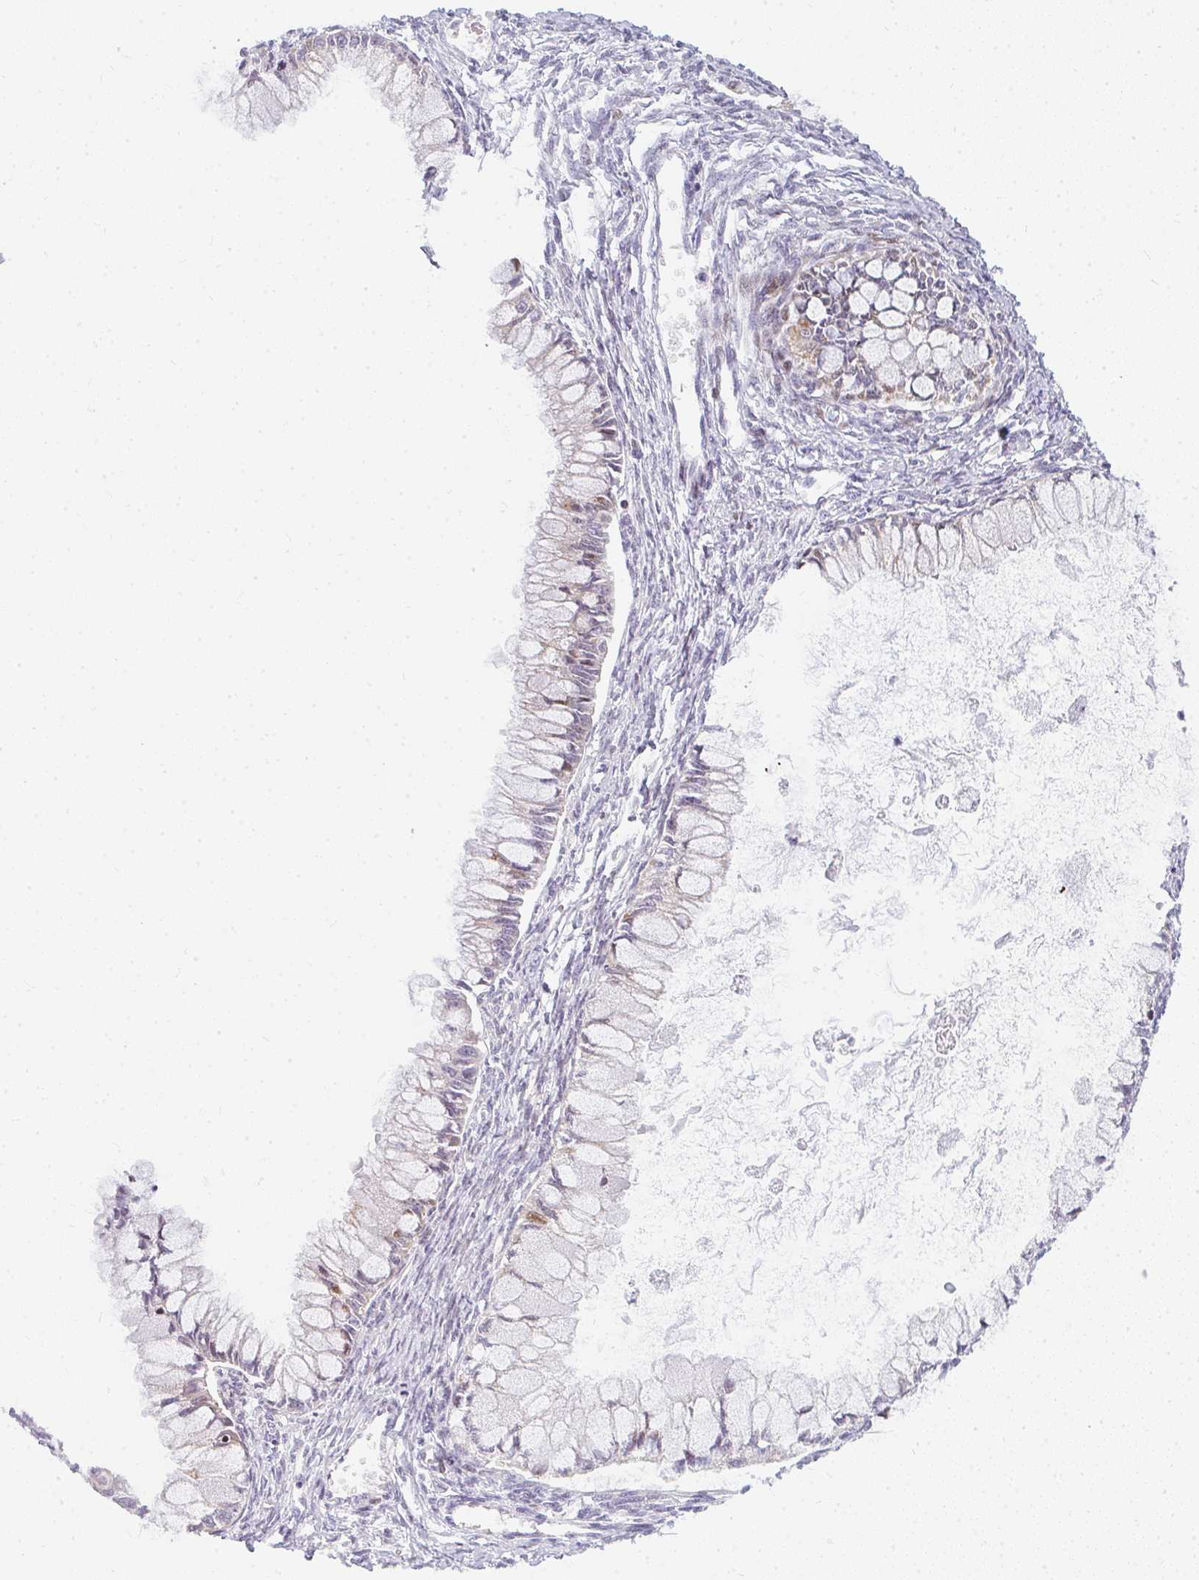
{"staining": {"intensity": "weak", "quantity": "<25%", "location": "cytoplasmic/membranous"}, "tissue": "ovarian cancer", "cell_type": "Tumor cells", "image_type": "cancer", "snomed": [{"axis": "morphology", "description": "Cystadenocarcinoma, mucinous, NOS"}, {"axis": "topography", "description": "Ovary"}], "caption": "DAB (3,3'-diaminobenzidine) immunohistochemical staining of ovarian cancer shows no significant positivity in tumor cells. Nuclei are stained in blue.", "gene": "PLA2G5", "patient": {"sex": "female", "age": 34}}